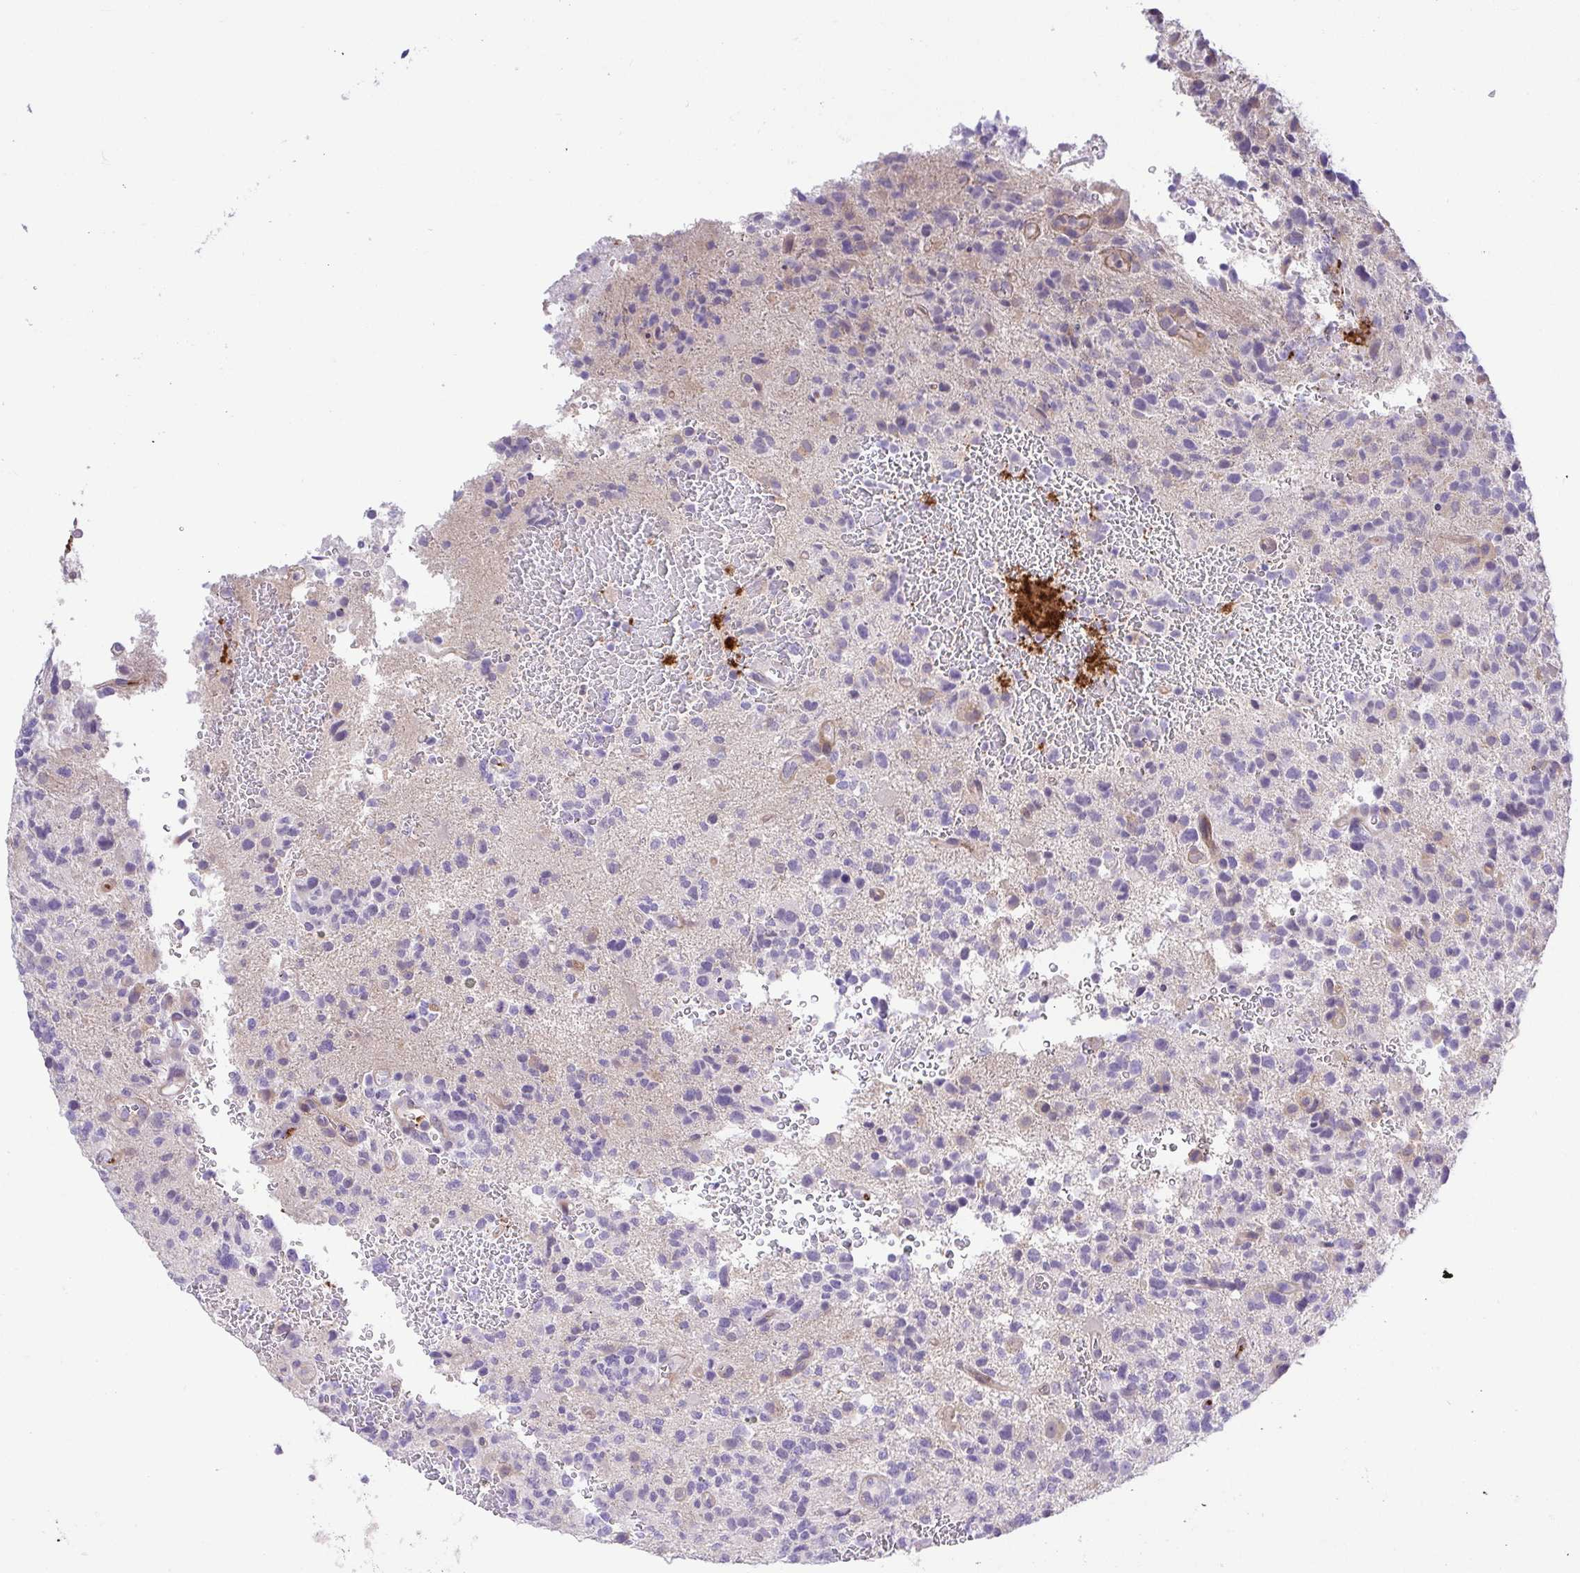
{"staining": {"intensity": "negative", "quantity": "none", "location": "none"}, "tissue": "glioma", "cell_type": "Tumor cells", "image_type": "cancer", "snomed": [{"axis": "morphology", "description": "Glioma, malignant, High grade"}, {"axis": "topography", "description": "Brain"}], "caption": "High magnification brightfield microscopy of glioma stained with DAB (brown) and counterstained with hematoxylin (blue): tumor cells show no significant expression.", "gene": "PRR14L", "patient": {"sex": "female", "age": 71}}